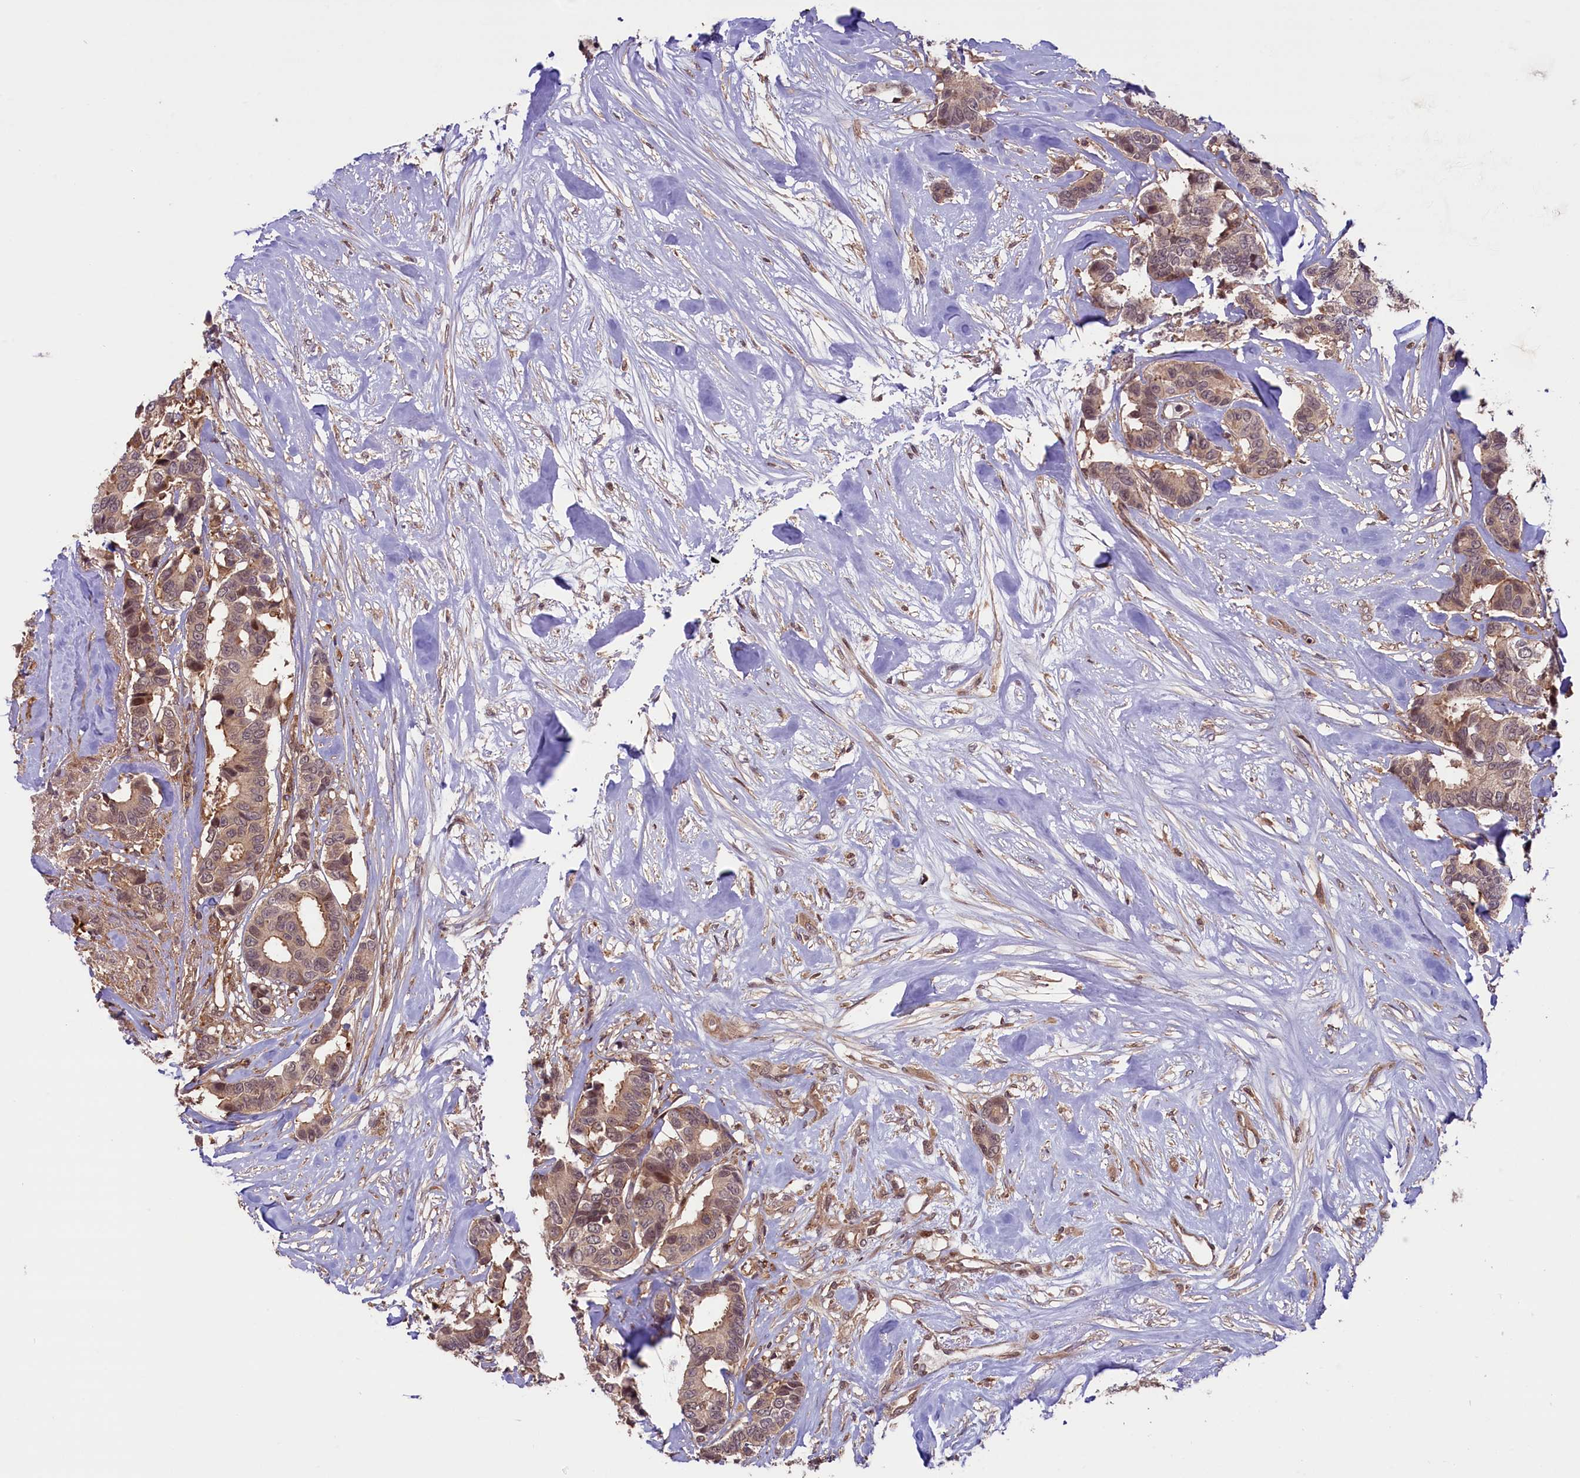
{"staining": {"intensity": "weak", "quantity": "25%-75%", "location": "nuclear"}, "tissue": "breast cancer", "cell_type": "Tumor cells", "image_type": "cancer", "snomed": [{"axis": "morphology", "description": "Duct carcinoma"}, {"axis": "topography", "description": "Breast"}], "caption": "A photomicrograph of breast cancer stained for a protein demonstrates weak nuclear brown staining in tumor cells.", "gene": "RIC8A", "patient": {"sex": "female", "age": 87}}